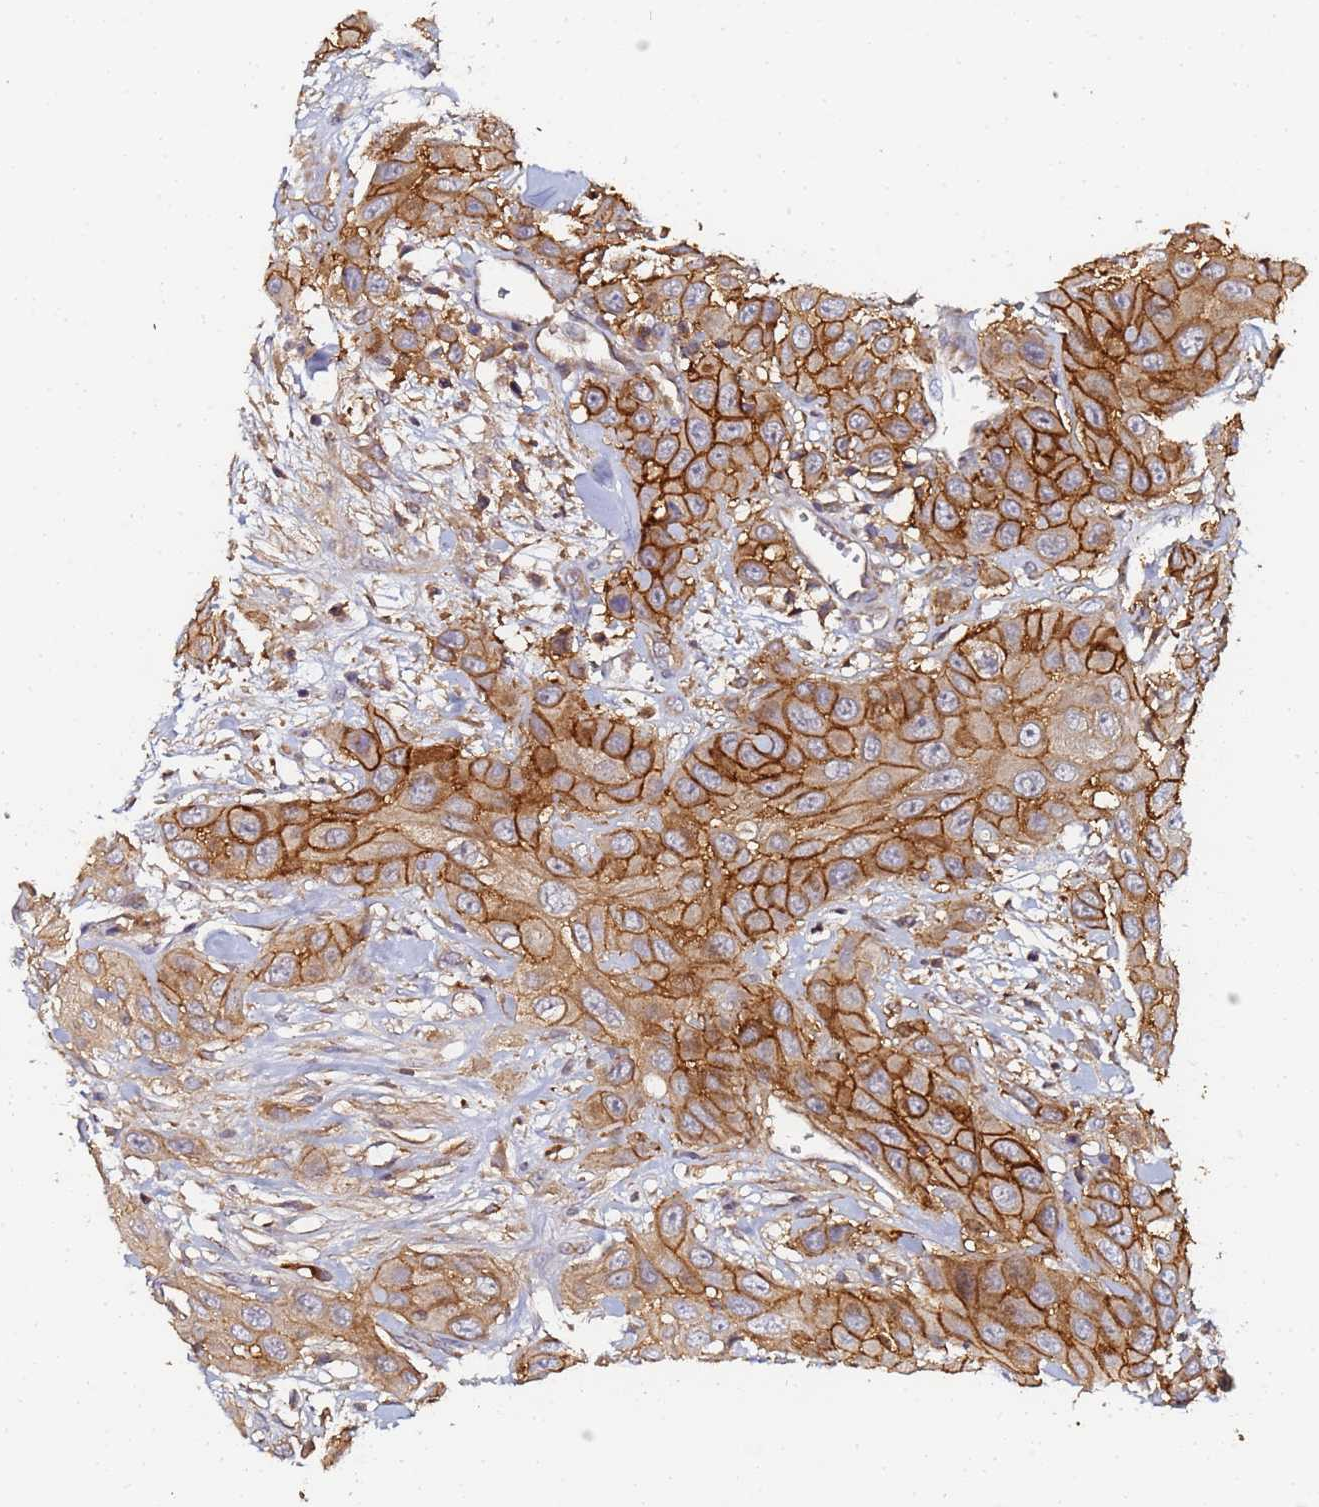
{"staining": {"intensity": "strong", "quantity": ">75%", "location": "cytoplasmic/membranous"}, "tissue": "head and neck cancer", "cell_type": "Tumor cells", "image_type": "cancer", "snomed": [{"axis": "morphology", "description": "Squamous cell carcinoma, NOS"}, {"axis": "topography", "description": "Head-Neck"}], "caption": "Immunohistochemistry micrograph of human squamous cell carcinoma (head and neck) stained for a protein (brown), which shows high levels of strong cytoplasmic/membranous positivity in approximately >75% of tumor cells.", "gene": "LRRC69", "patient": {"sex": "male", "age": 81}}